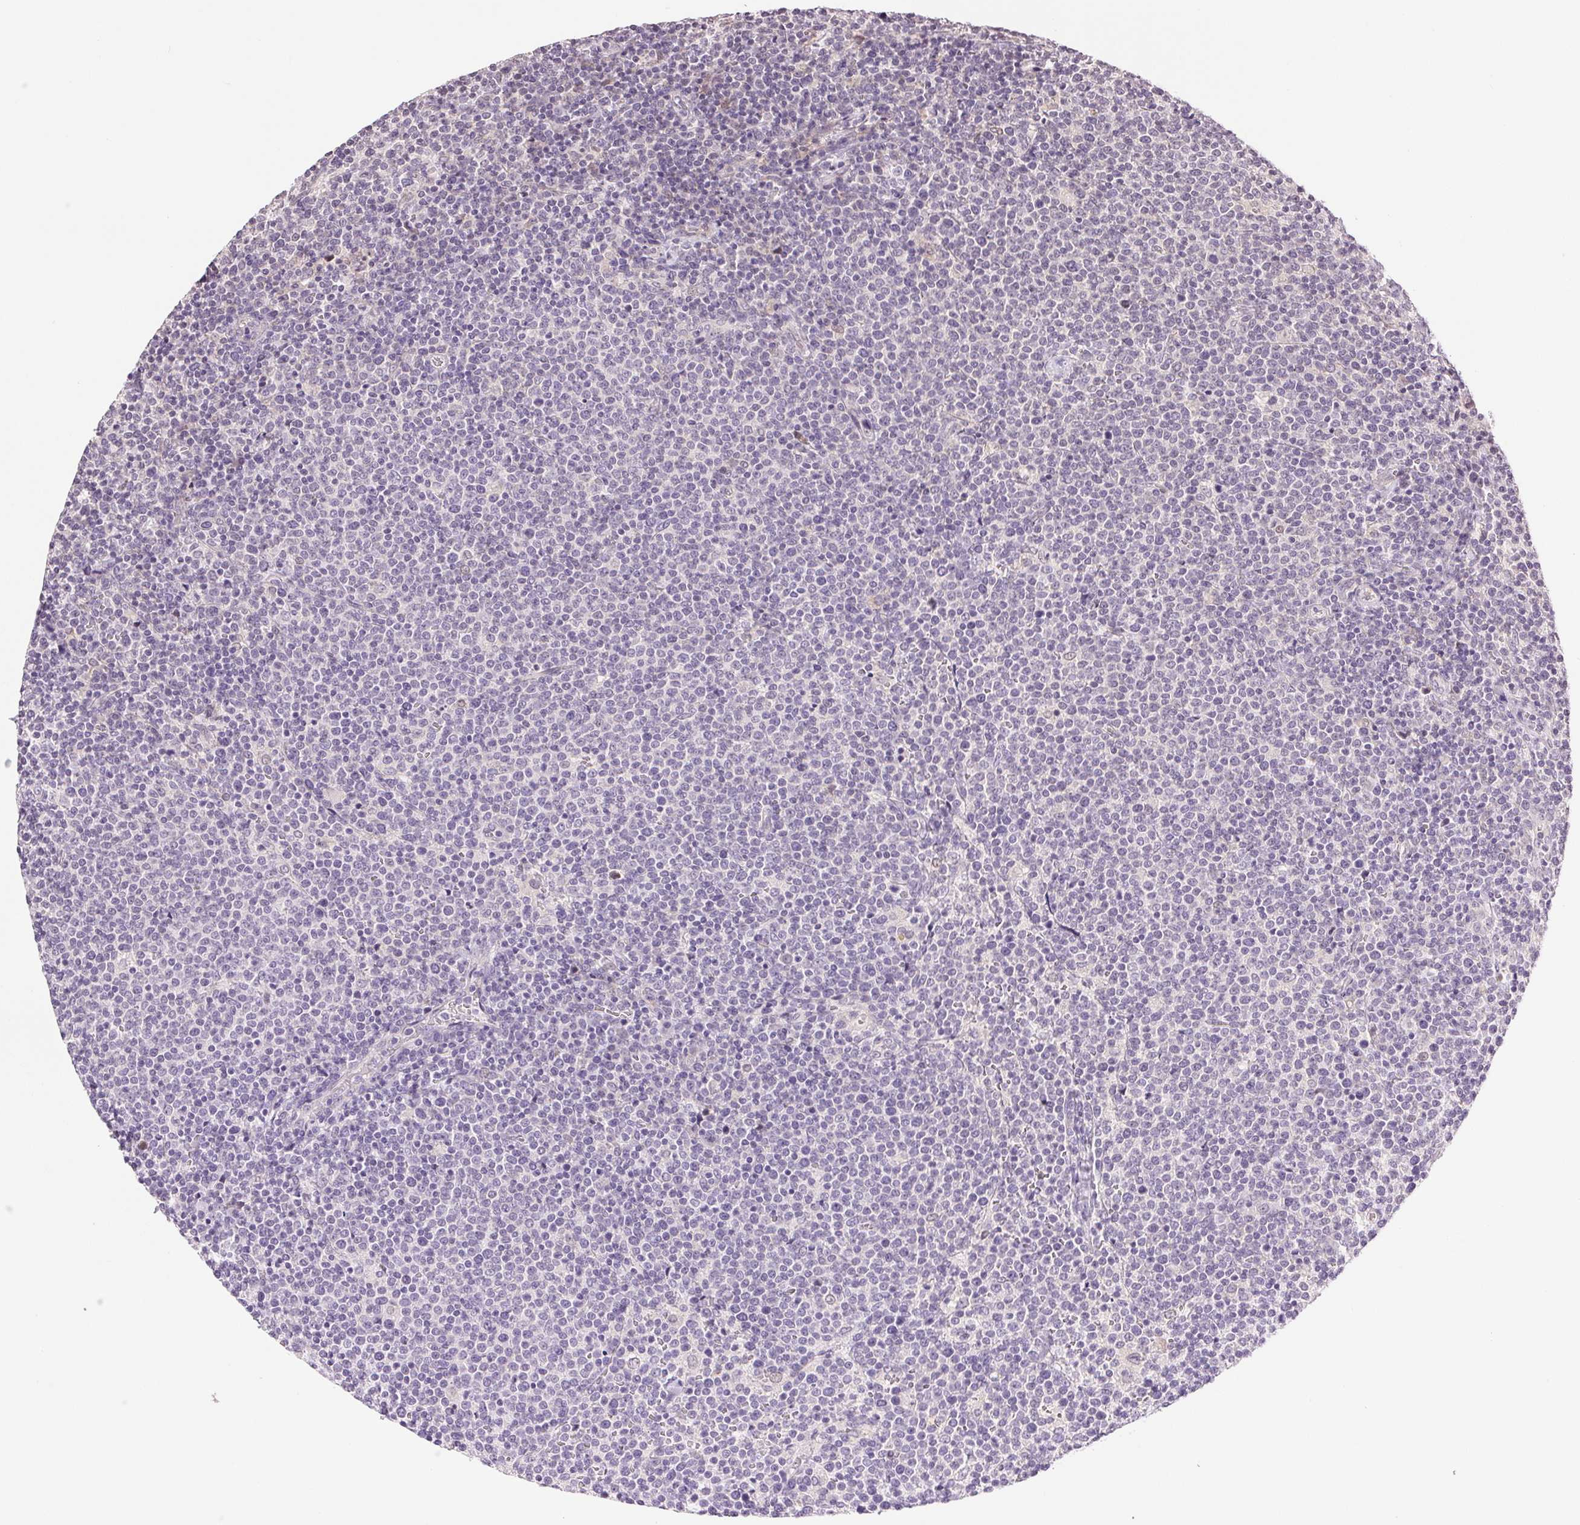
{"staining": {"intensity": "negative", "quantity": "none", "location": "none"}, "tissue": "lymphoma", "cell_type": "Tumor cells", "image_type": "cancer", "snomed": [{"axis": "morphology", "description": "Malignant lymphoma, non-Hodgkin's type, High grade"}, {"axis": "topography", "description": "Lymph node"}], "caption": "Immunohistochemistry (IHC) of human lymphoma demonstrates no staining in tumor cells.", "gene": "TNNT3", "patient": {"sex": "male", "age": 61}}